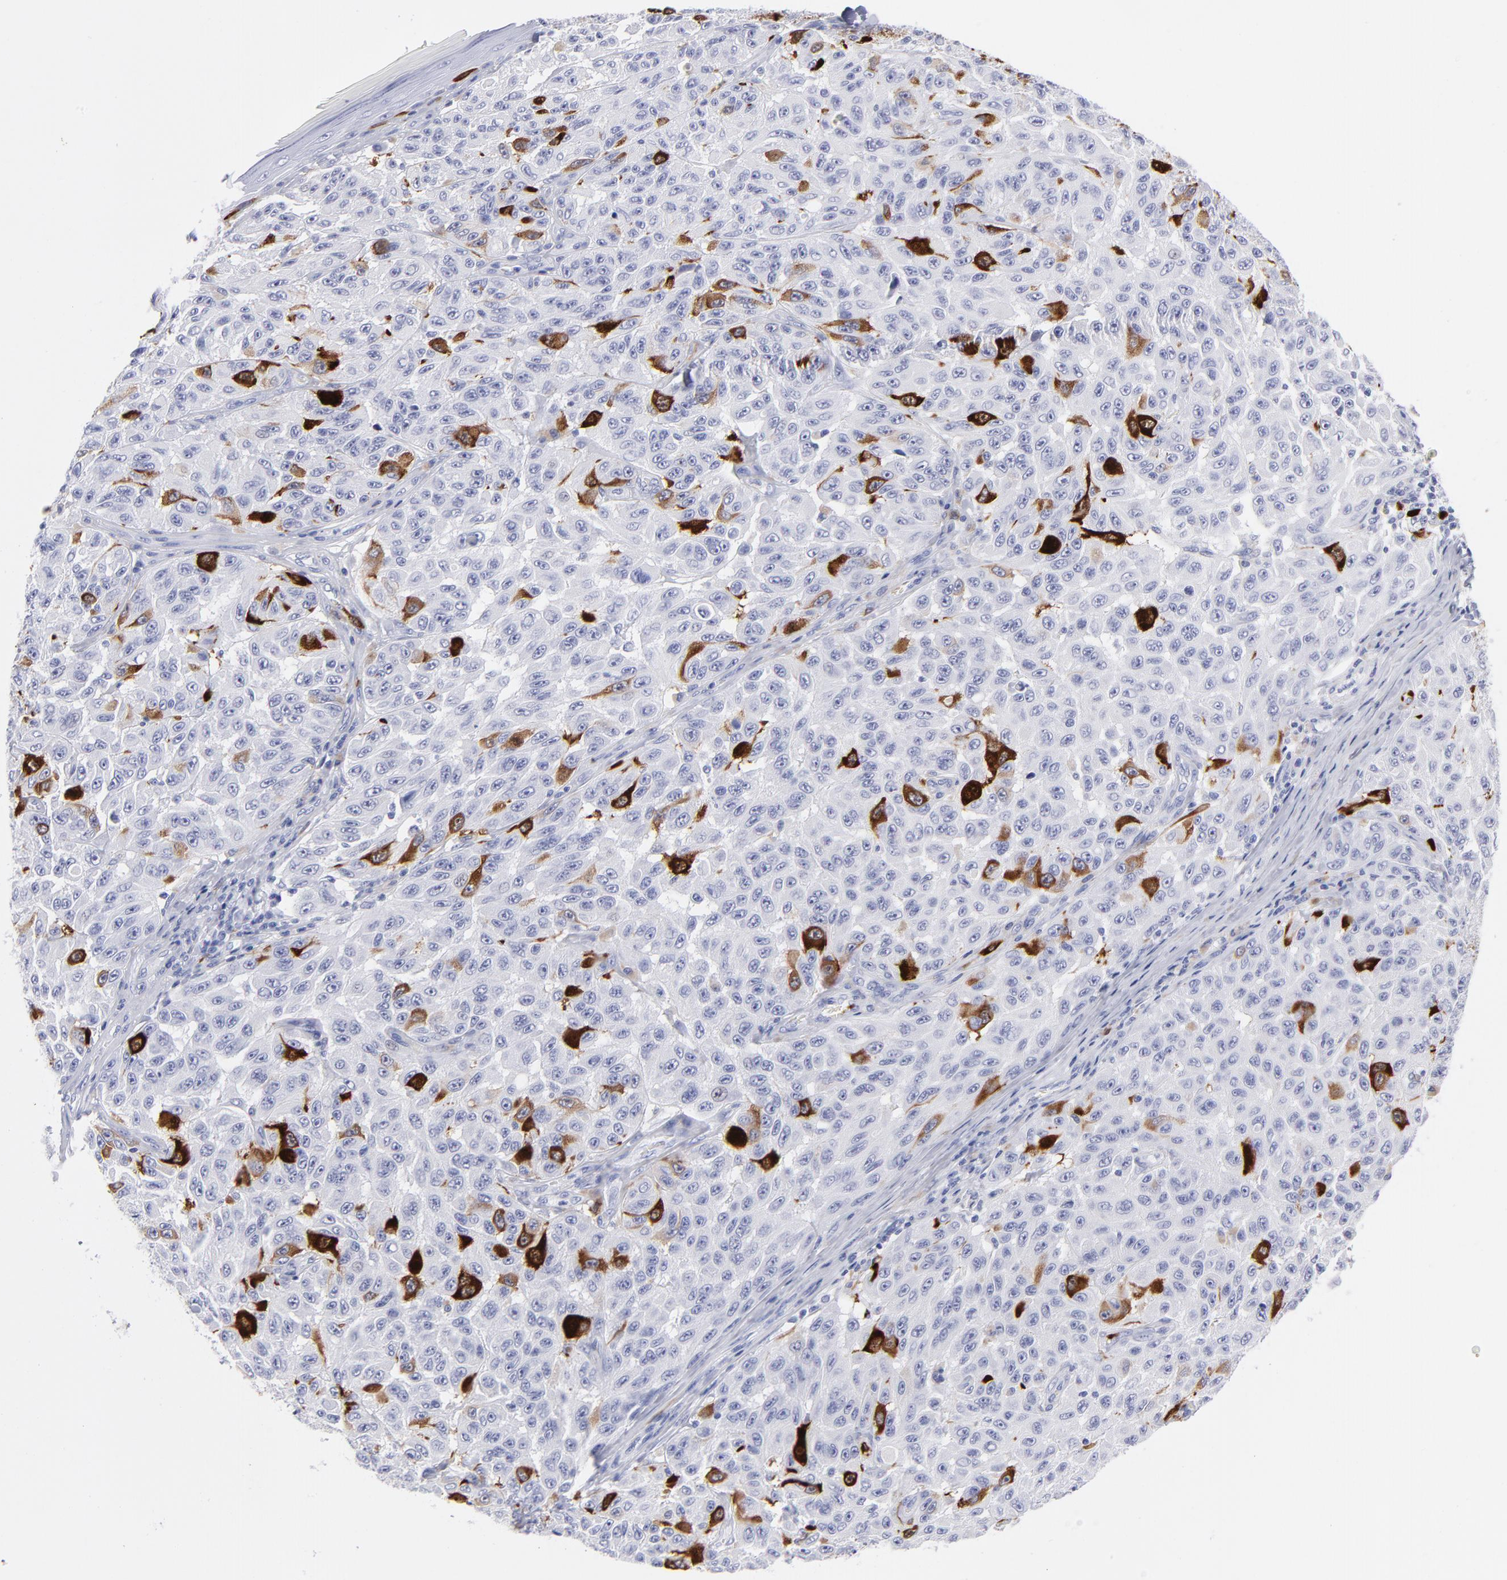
{"staining": {"intensity": "strong", "quantity": "<25%", "location": "cytoplasmic/membranous"}, "tissue": "melanoma", "cell_type": "Tumor cells", "image_type": "cancer", "snomed": [{"axis": "morphology", "description": "Malignant melanoma, NOS"}, {"axis": "topography", "description": "Skin"}], "caption": "Malignant melanoma was stained to show a protein in brown. There is medium levels of strong cytoplasmic/membranous staining in about <25% of tumor cells.", "gene": "CCNB1", "patient": {"sex": "male", "age": 30}}